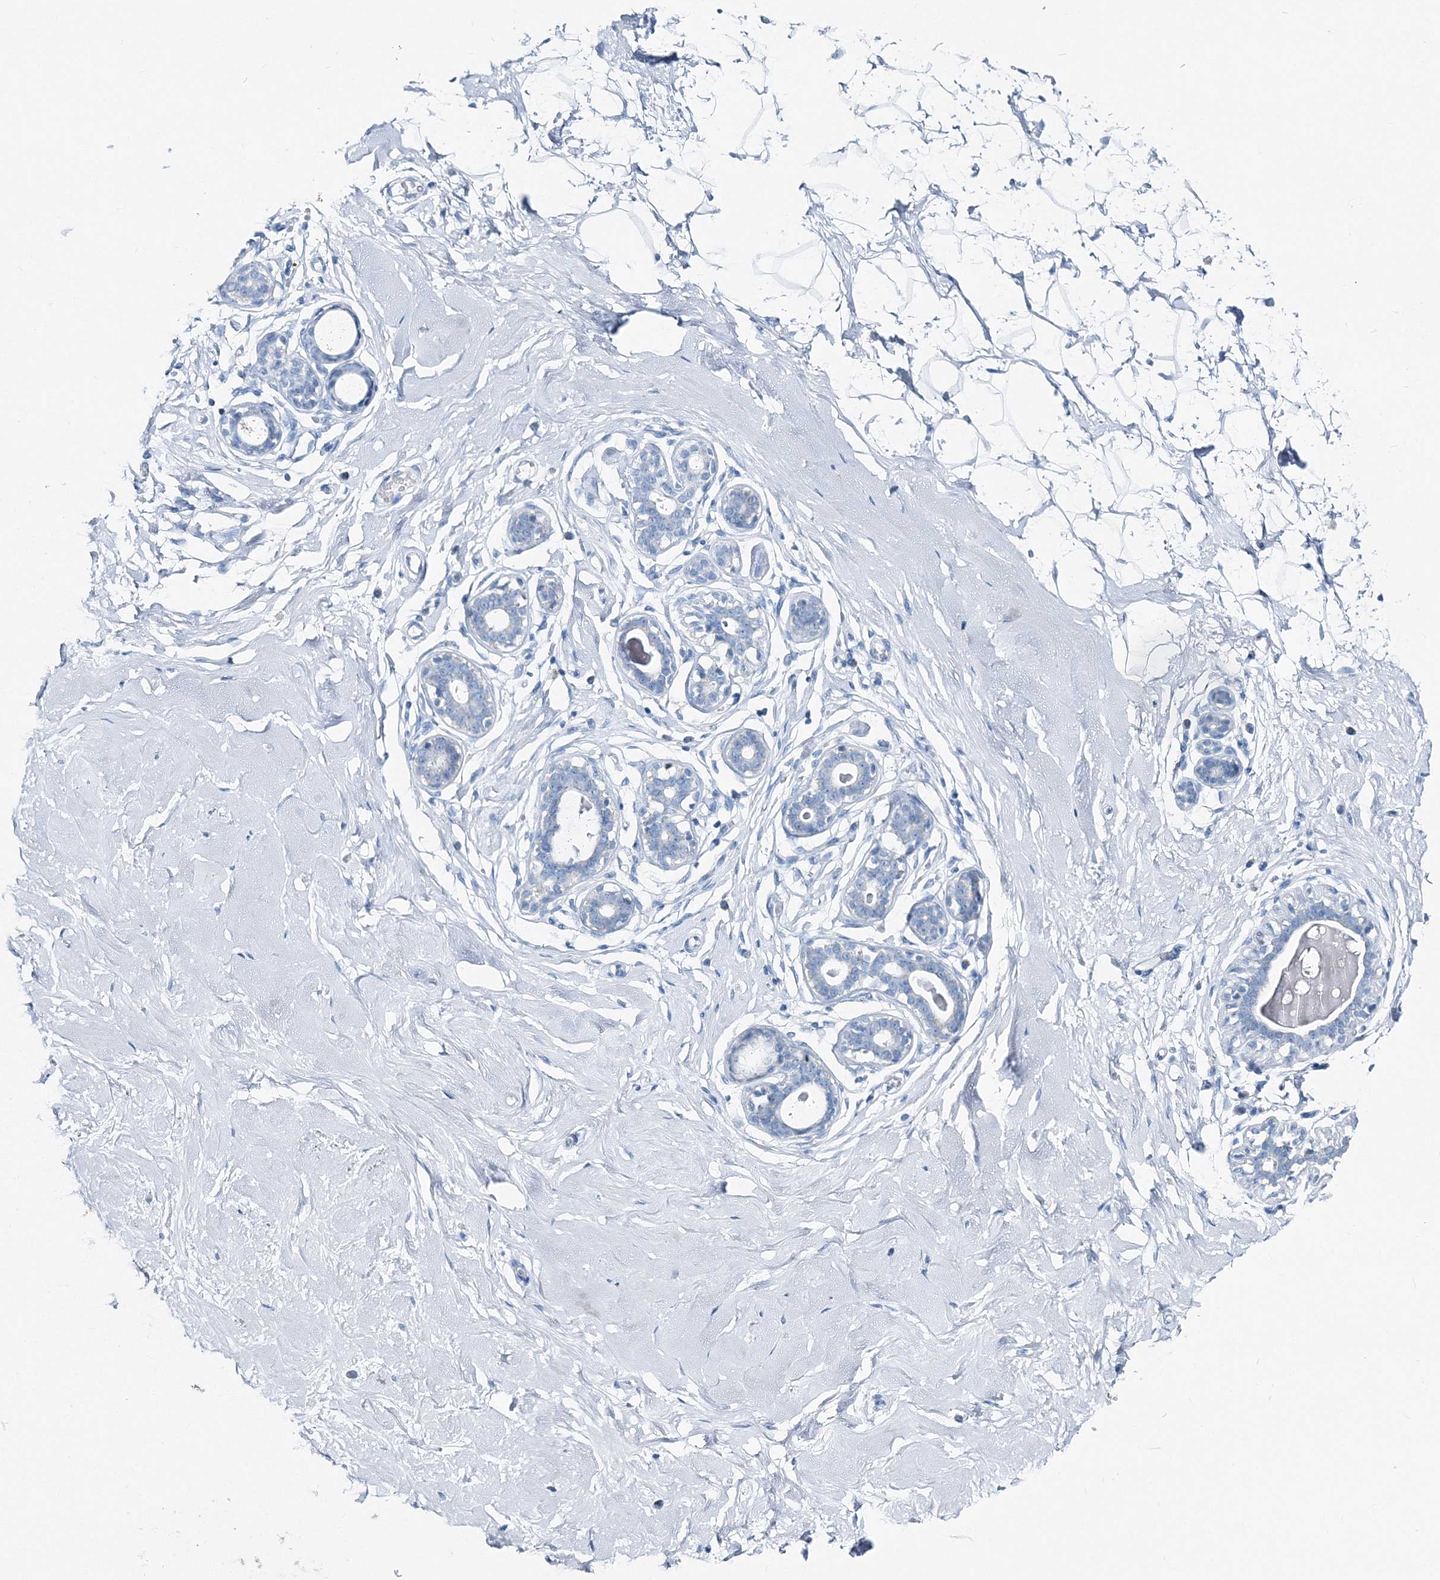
{"staining": {"intensity": "negative", "quantity": "none", "location": "none"}, "tissue": "breast", "cell_type": "Adipocytes", "image_type": "normal", "snomed": [{"axis": "morphology", "description": "Normal tissue, NOS"}, {"axis": "morphology", "description": "Adenoma, NOS"}, {"axis": "topography", "description": "Breast"}], "caption": "Immunohistochemistry of unremarkable human breast displays no positivity in adipocytes. Brightfield microscopy of IHC stained with DAB (3,3'-diaminobenzidine) (brown) and hematoxylin (blue), captured at high magnification.", "gene": "GABARAPL2", "patient": {"sex": "female", "age": 23}}